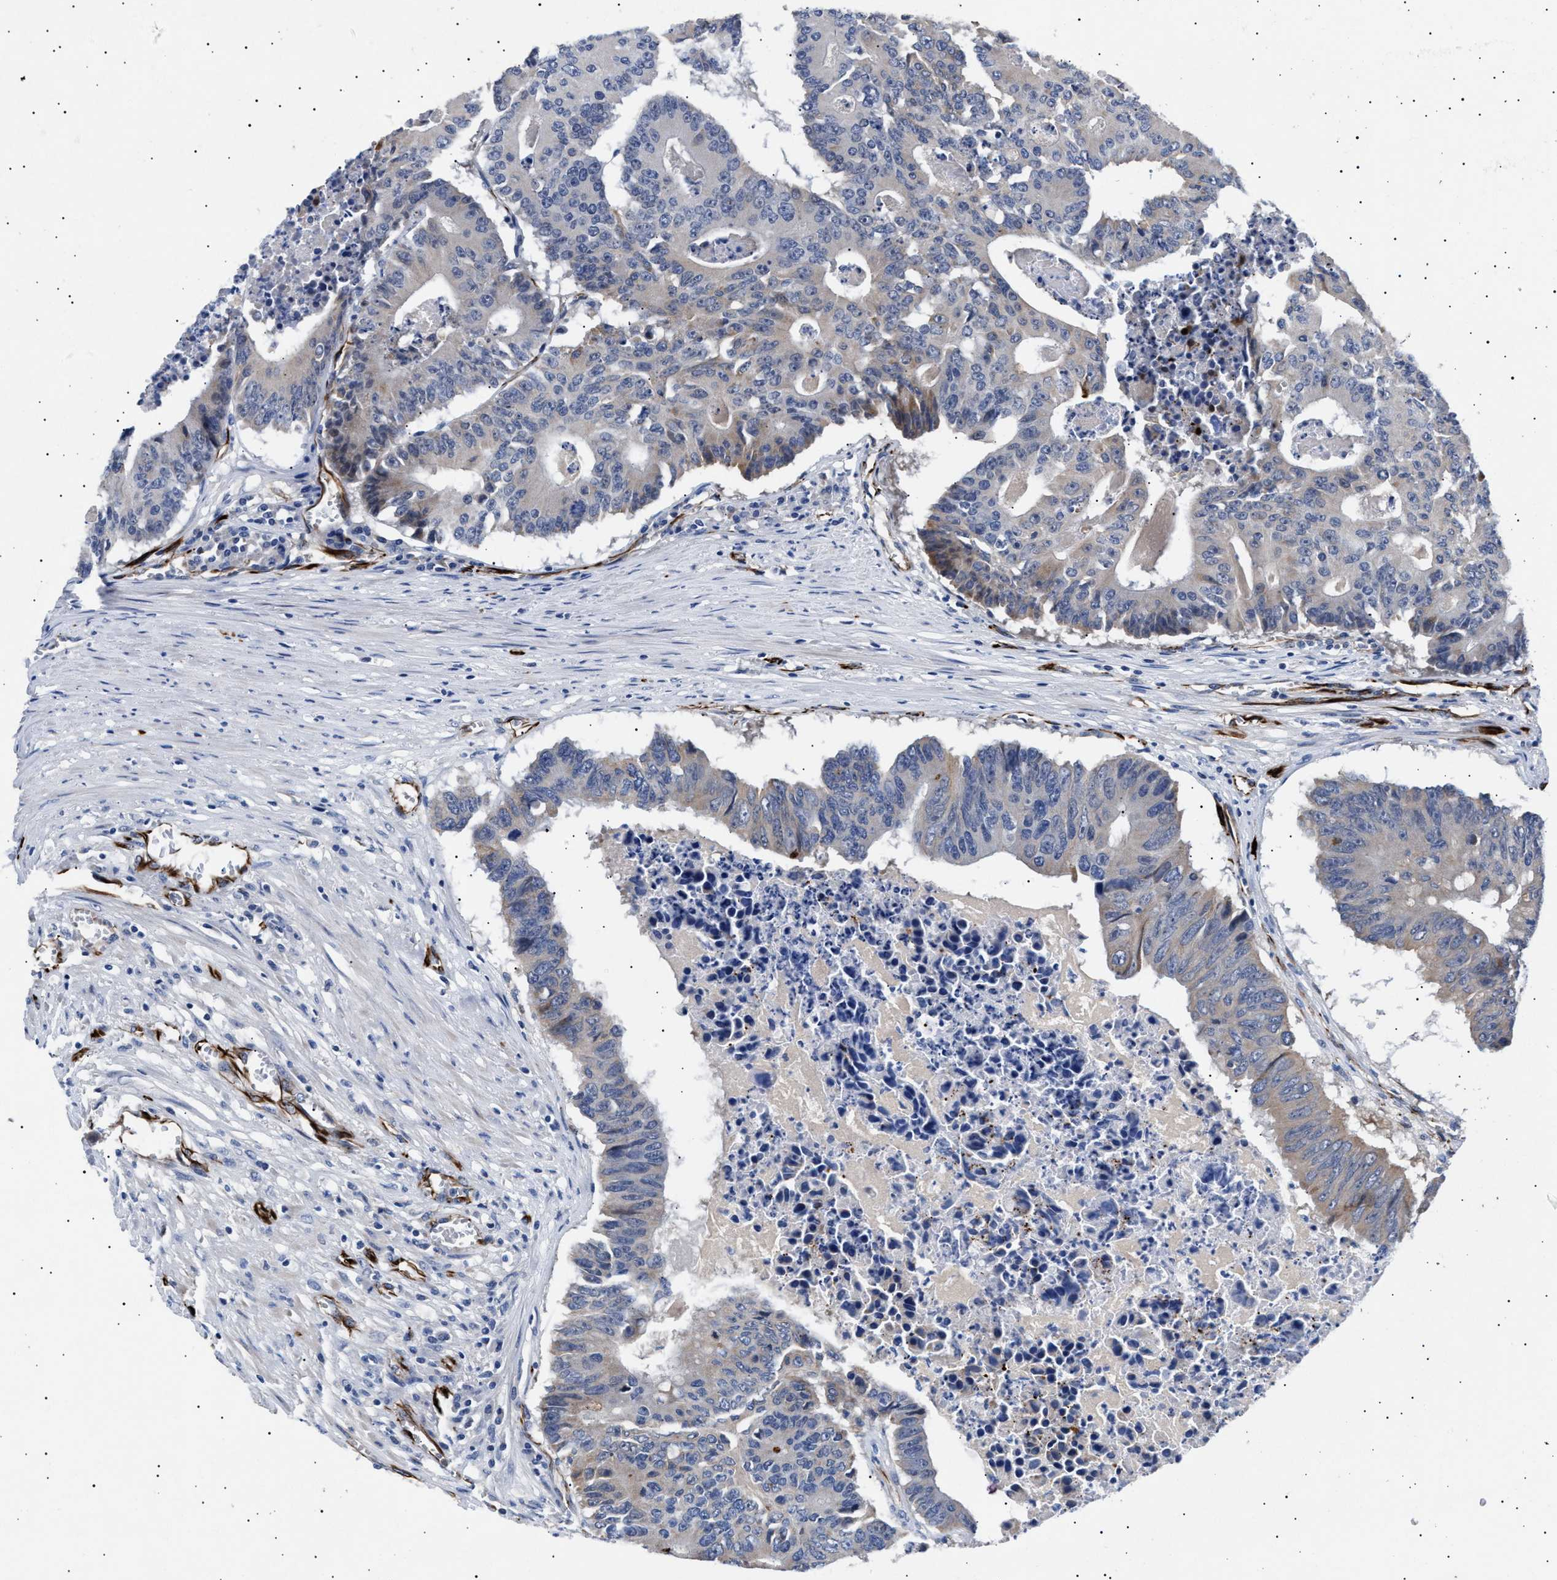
{"staining": {"intensity": "weak", "quantity": "<25%", "location": "cytoplasmic/membranous"}, "tissue": "colorectal cancer", "cell_type": "Tumor cells", "image_type": "cancer", "snomed": [{"axis": "morphology", "description": "Adenocarcinoma, NOS"}, {"axis": "topography", "description": "Colon"}], "caption": "DAB (3,3'-diaminobenzidine) immunohistochemical staining of human colorectal cancer displays no significant expression in tumor cells.", "gene": "OLFML2A", "patient": {"sex": "male", "age": 87}}